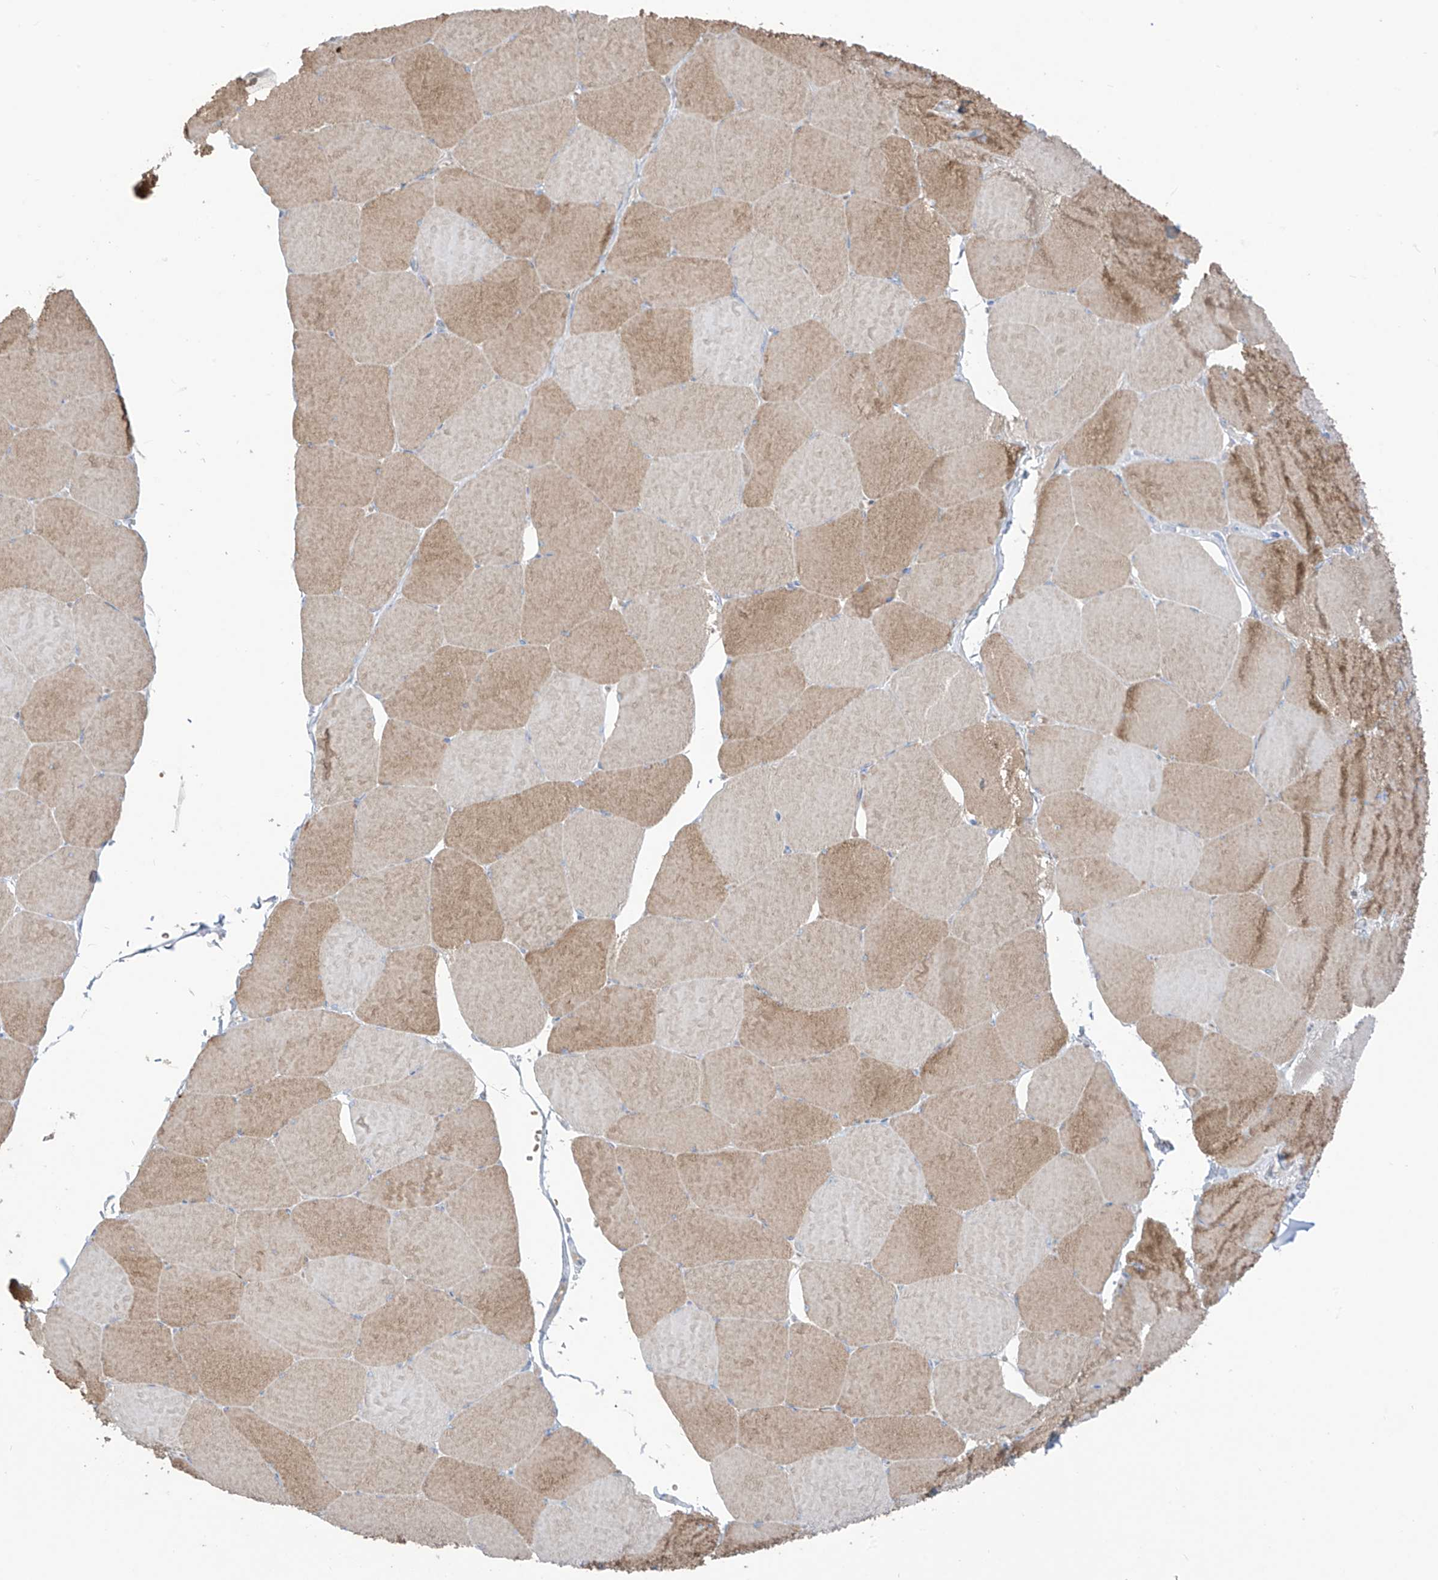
{"staining": {"intensity": "moderate", "quantity": "25%-75%", "location": "cytoplasmic/membranous"}, "tissue": "skeletal muscle", "cell_type": "Myocytes", "image_type": "normal", "snomed": [{"axis": "morphology", "description": "Normal tissue, NOS"}, {"axis": "topography", "description": "Skeletal muscle"}, {"axis": "topography", "description": "Head-Neck"}], "caption": "A histopathology image of skeletal muscle stained for a protein displays moderate cytoplasmic/membranous brown staining in myocytes.", "gene": "ASPRV1", "patient": {"sex": "male", "age": 66}}